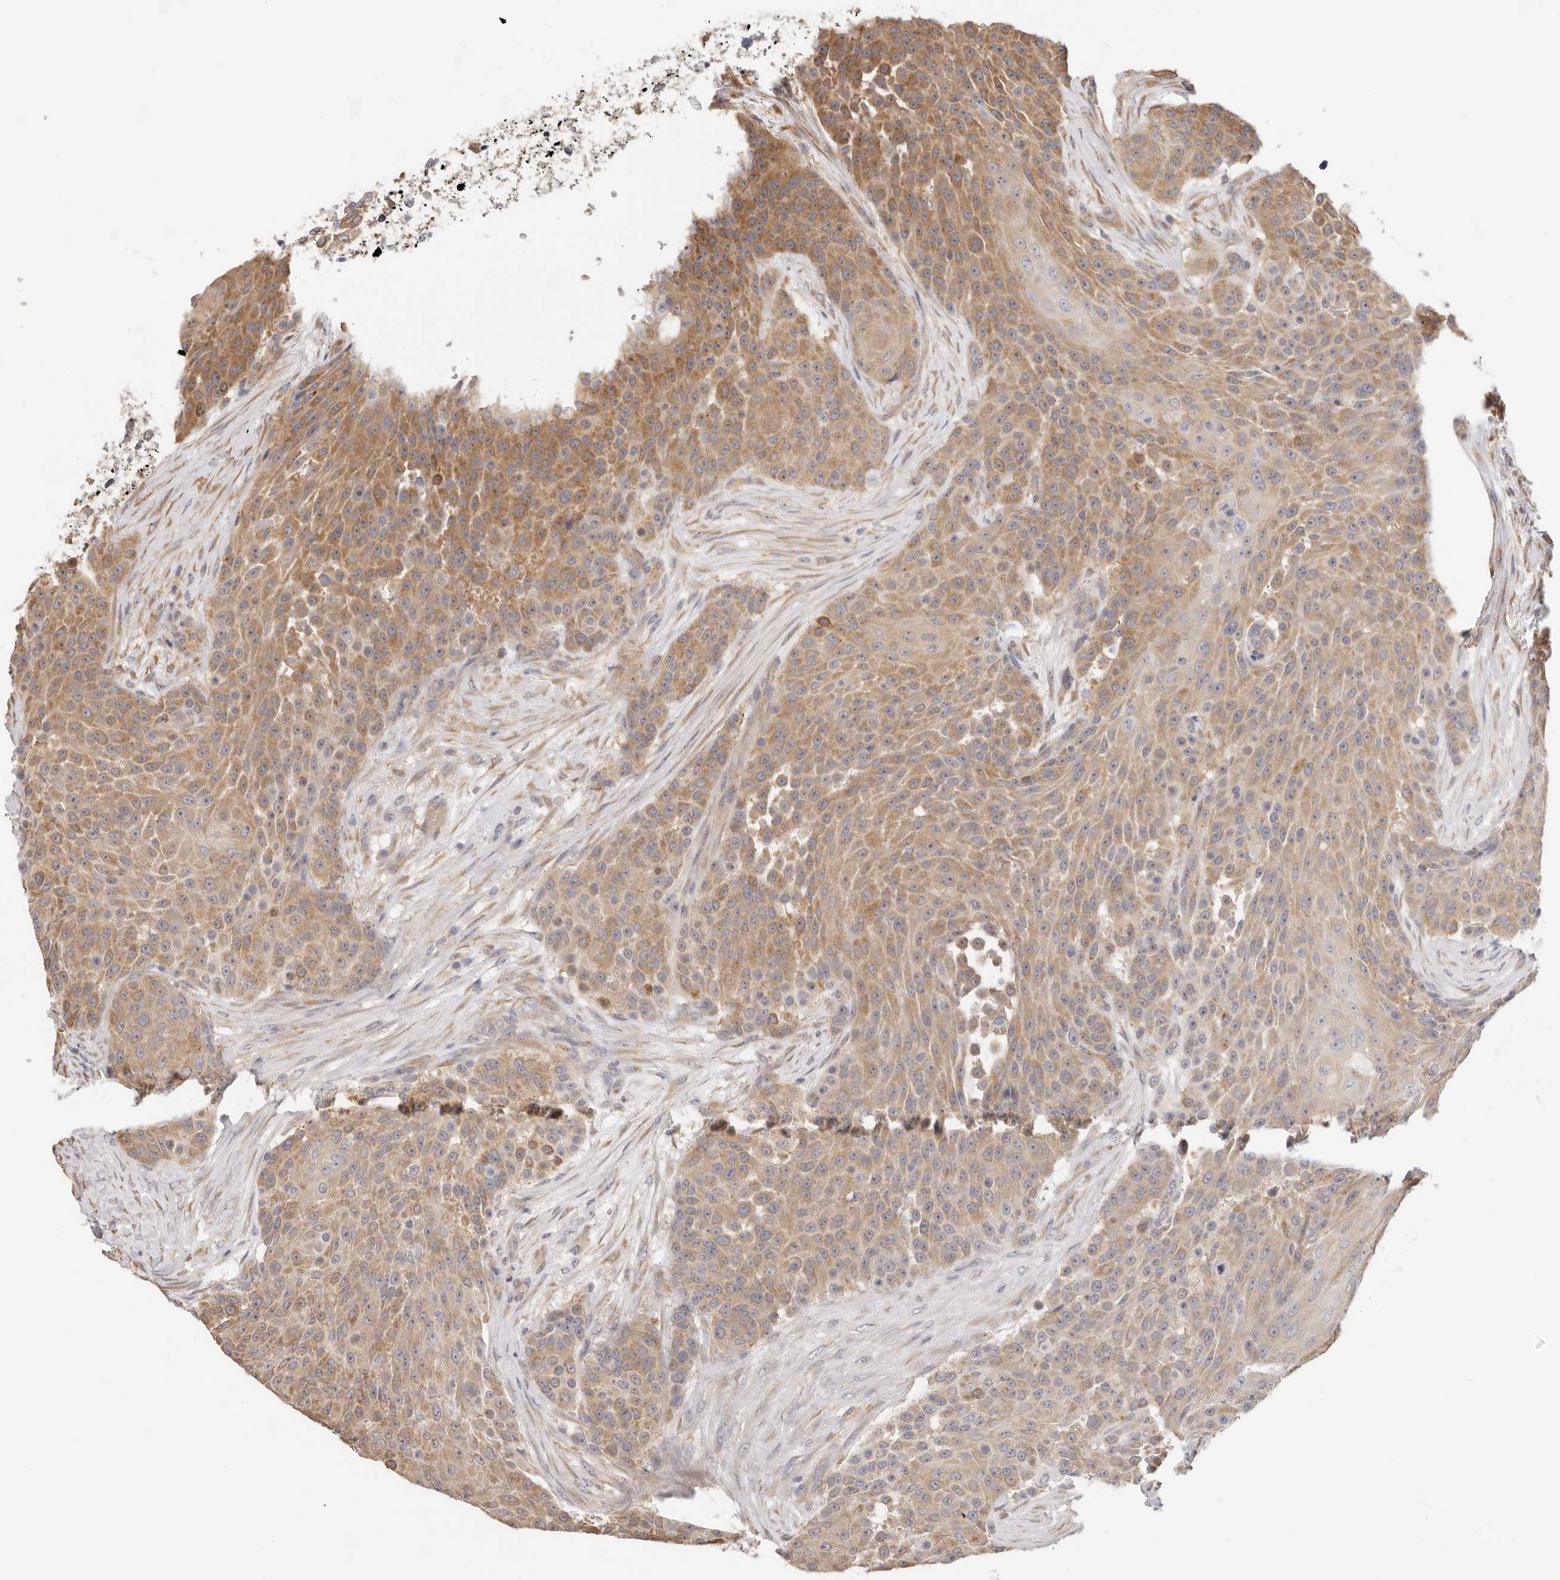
{"staining": {"intensity": "moderate", "quantity": ">75%", "location": "cytoplasmic/membranous"}, "tissue": "urothelial cancer", "cell_type": "Tumor cells", "image_type": "cancer", "snomed": [{"axis": "morphology", "description": "Urothelial carcinoma, High grade"}, {"axis": "topography", "description": "Urinary bladder"}], "caption": "Immunohistochemical staining of high-grade urothelial carcinoma displays moderate cytoplasmic/membranous protein positivity in approximately >75% of tumor cells.", "gene": "AFDN", "patient": {"sex": "female", "age": 63}}